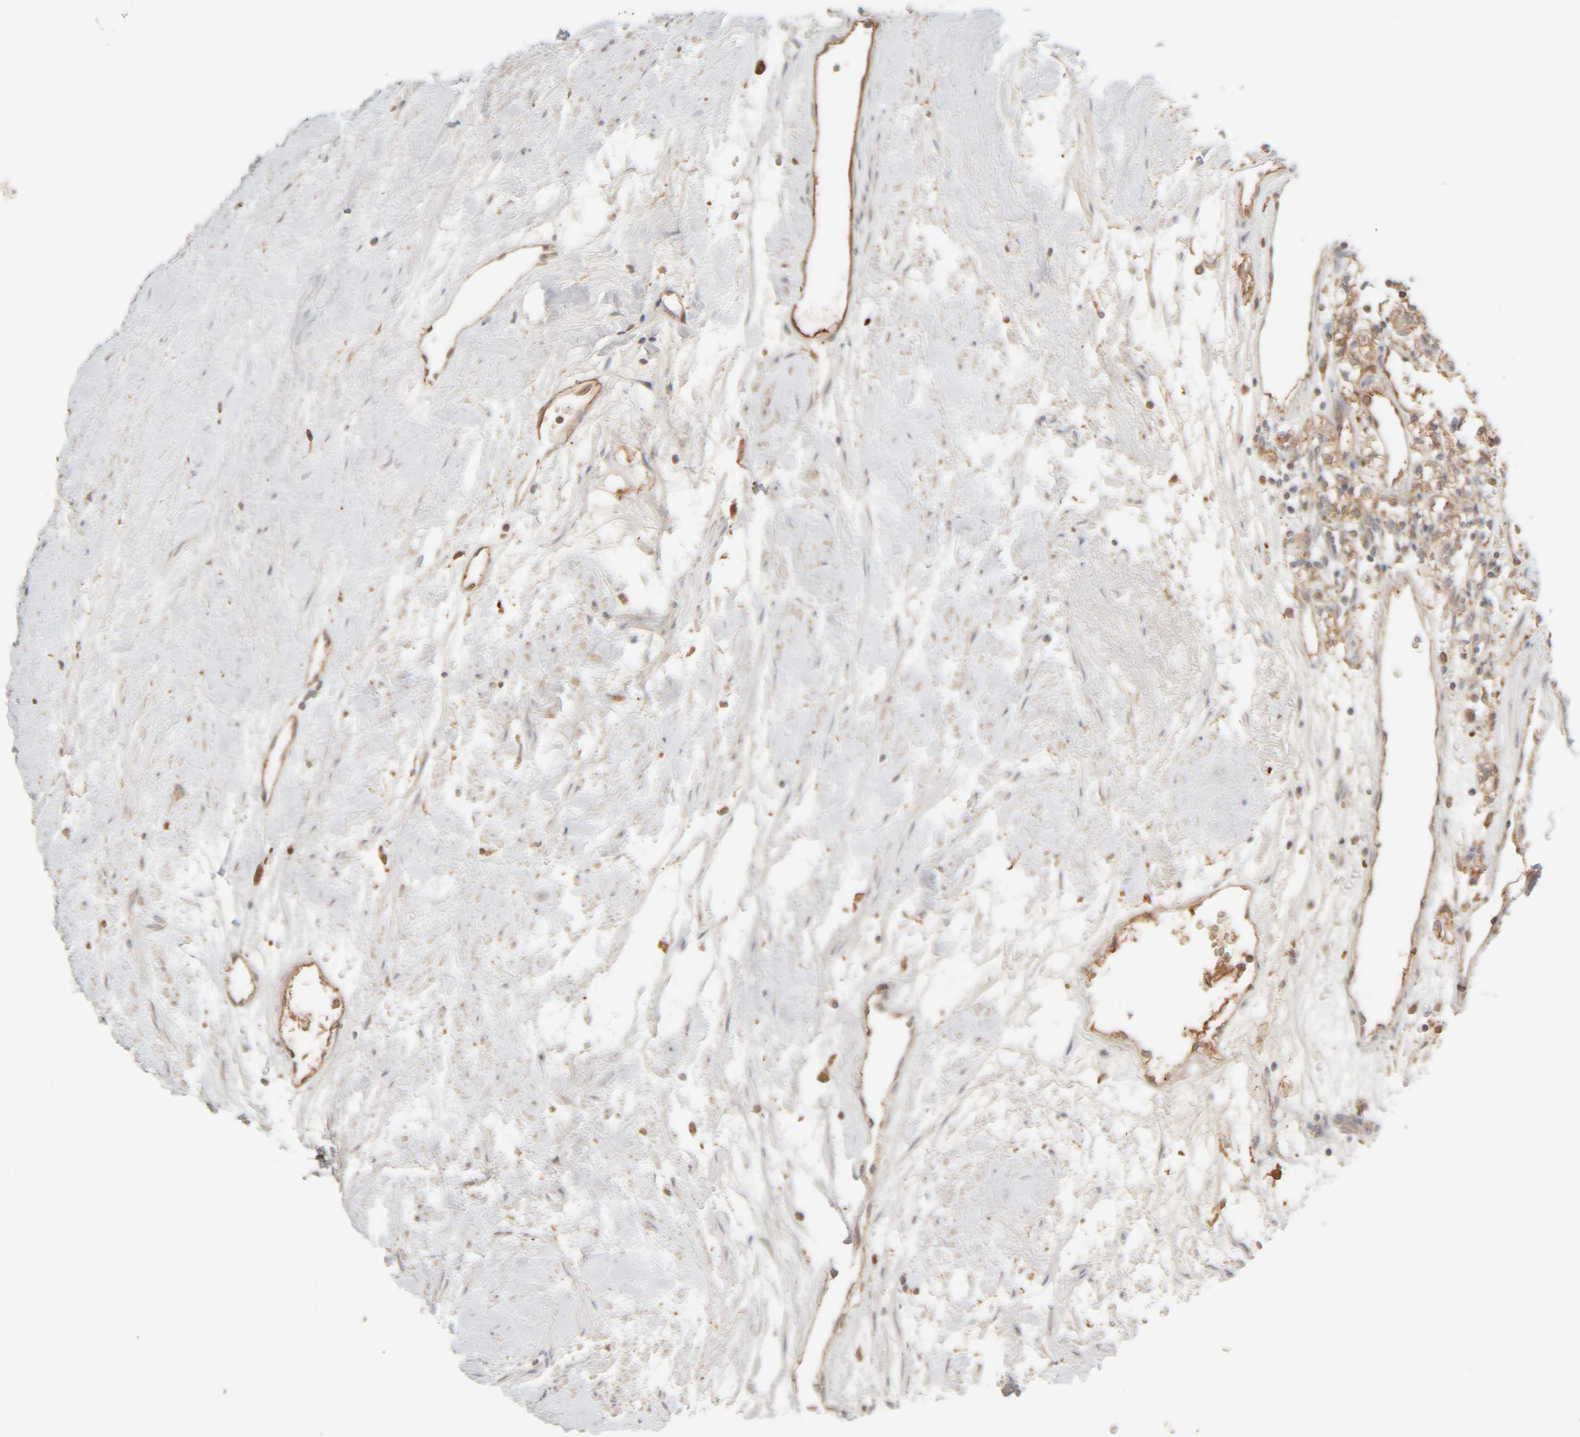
{"staining": {"intensity": "moderate", "quantity": ">75%", "location": "cytoplasmic/membranous"}, "tissue": "renal cancer", "cell_type": "Tumor cells", "image_type": "cancer", "snomed": [{"axis": "morphology", "description": "Adenocarcinoma, NOS"}, {"axis": "topography", "description": "Kidney"}], "caption": "Protein staining displays moderate cytoplasmic/membranous staining in approximately >75% of tumor cells in renal cancer (adenocarcinoma).", "gene": "TMEM192", "patient": {"sex": "male", "age": 59}}